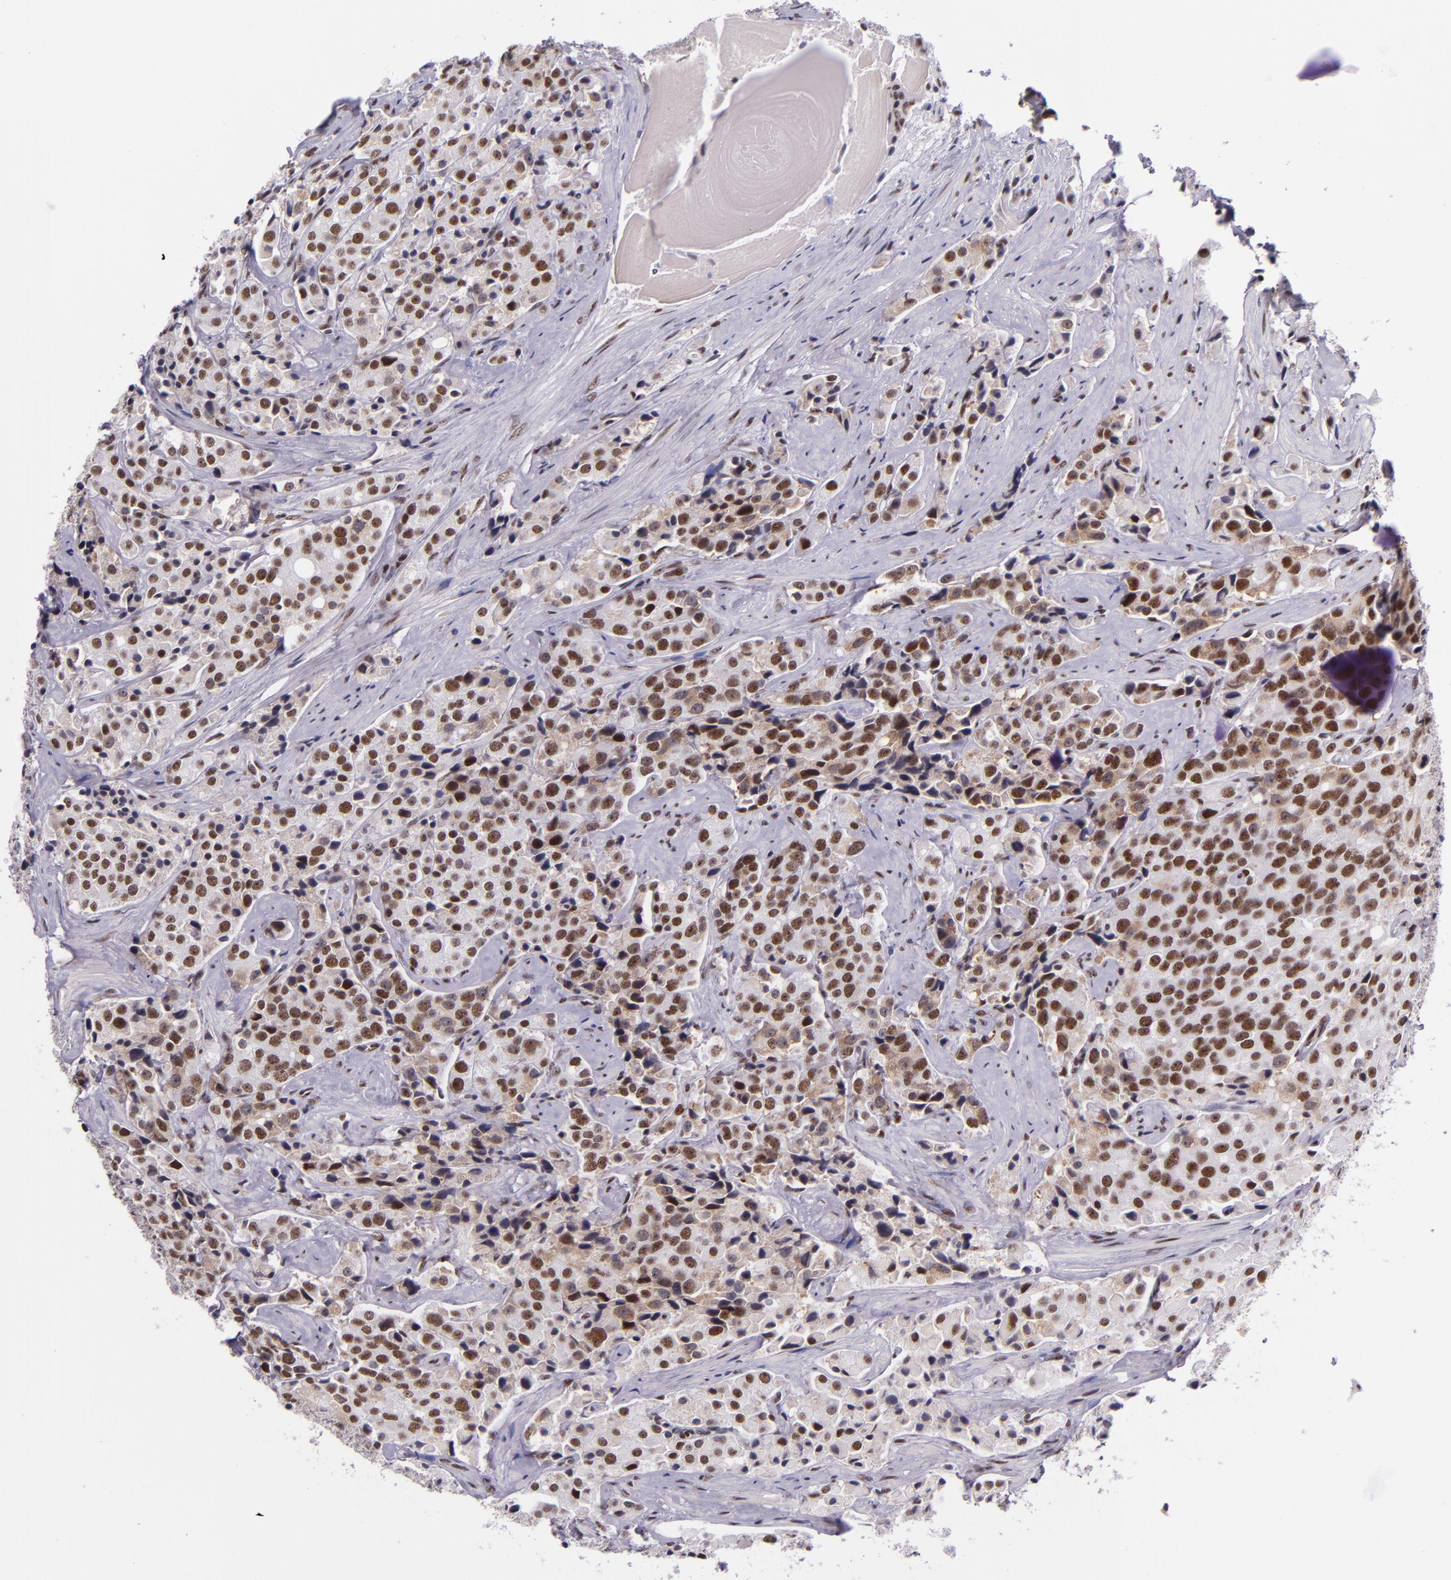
{"staining": {"intensity": "moderate", "quantity": ">75%", "location": "nuclear"}, "tissue": "prostate cancer", "cell_type": "Tumor cells", "image_type": "cancer", "snomed": [{"axis": "morphology", "description": "Adenocarcinoma, Medium grade"}, {"axis": "topography", "description": "Prostate"}], "caption": "The image exhibits immunohistochemical staining of prostate medium-grade adenocarcinoma. There is moderate nuclear staining is seen in about >75% of tumor cells.", "gene": "GPKOW", "patient": {"sex": "male", "age": 70}}